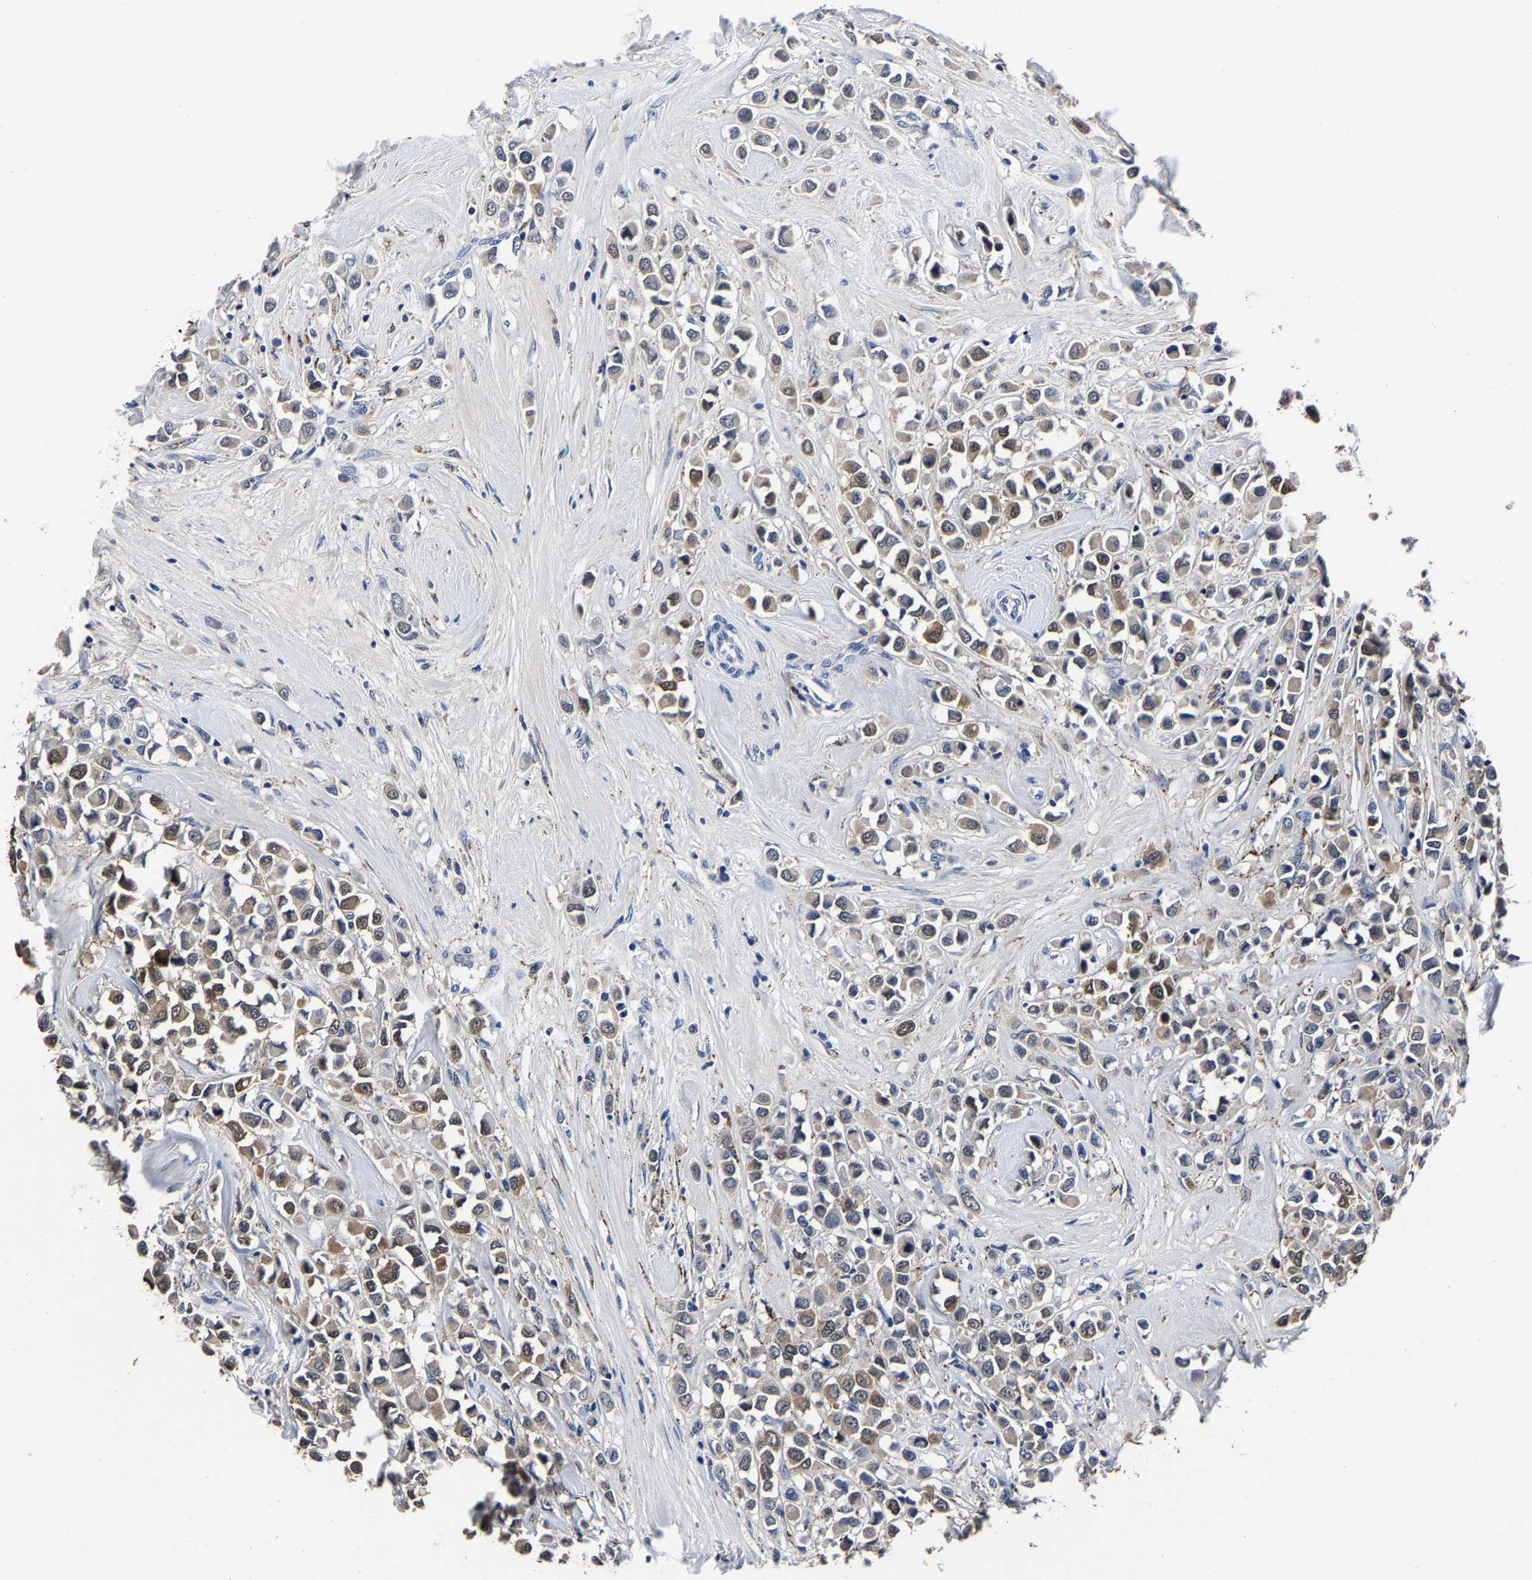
{"staining": {"intensity": "weak", "quantity": "25%-75%", "location": "cytoplasmic/membranous"}, "tissue": "breast cancer", "cell_type": "Tumor cells", "image_type": "cancer", "snomed": [{"axis": "morphology", "description": "Duct carcinoma"}, {"axis": "topography", "description": "Breast"}], "caption": "An immunohistochemistry histopathology image of neoplastic tissue is shown. Protein staining in brown labels weak cytoplasmic/membranous positivity in invasive ductal carcinoma (breast) within tumor cells. (DAB (3,3'-diaminobenzidine) IHC with brightfield microscopy, high magnification).", "gene": "PSPH", "patient": {"sex": "female", "age": 61}}